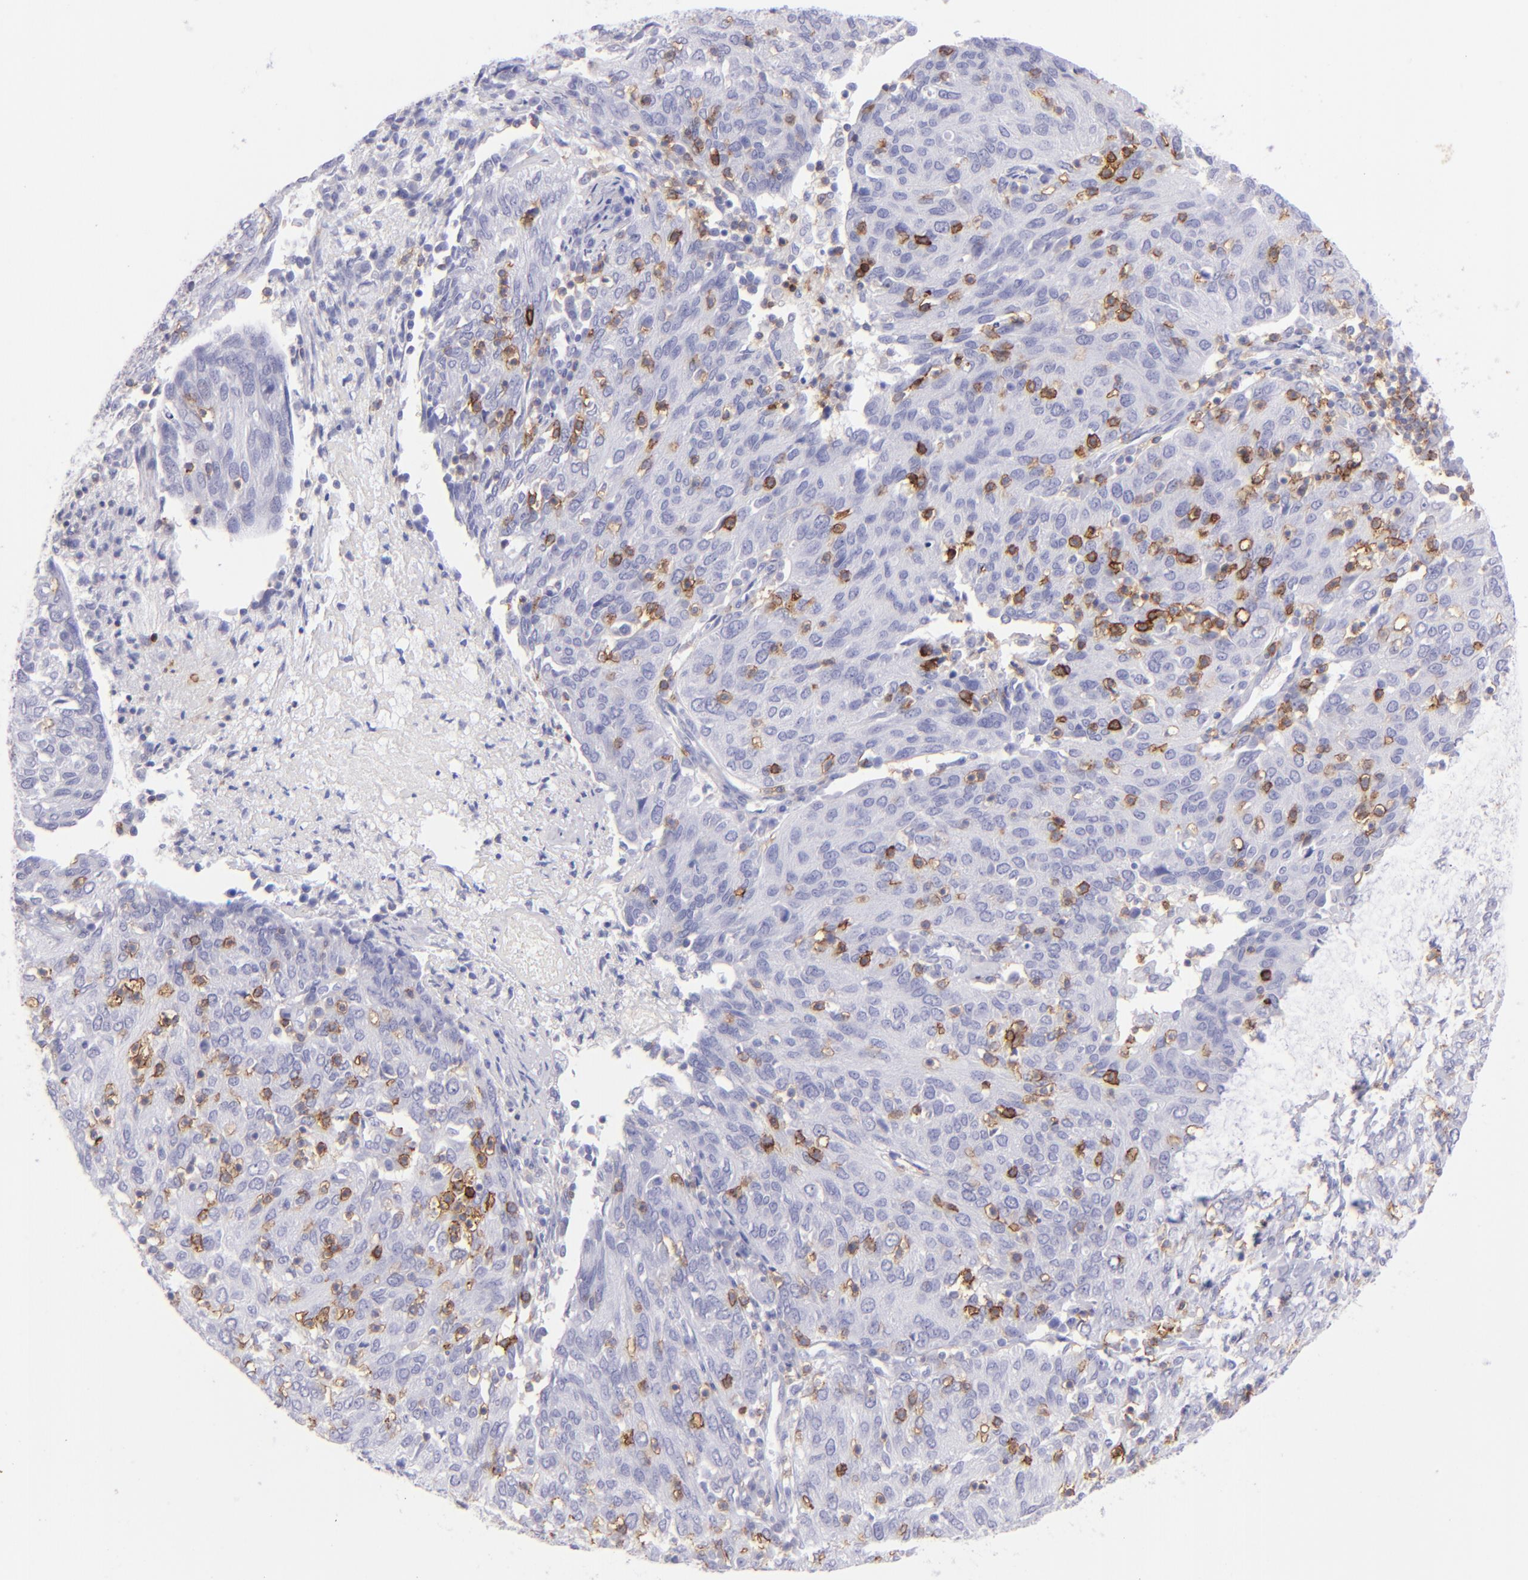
{"staining": {"intensity": "negative", "quantity": "none", "location": "none"}, "tissue": "ovarian cancer", "cell_type": "Tumor cells", "image_type": "cancer", "snomed": [{"axis": "morphology", "description": "Carcinoma, endometroid"}, {"axis": "topography", "description": "Ovary"}], "caption": "An IHC image of ovarian cancer (endometroid carcinoma) is shown. There is no staining in tumor cells of ovarian cancer (endometroid carcinoma).", "gene": "CD69", "patient": {"sex": "female", "age": 50}}